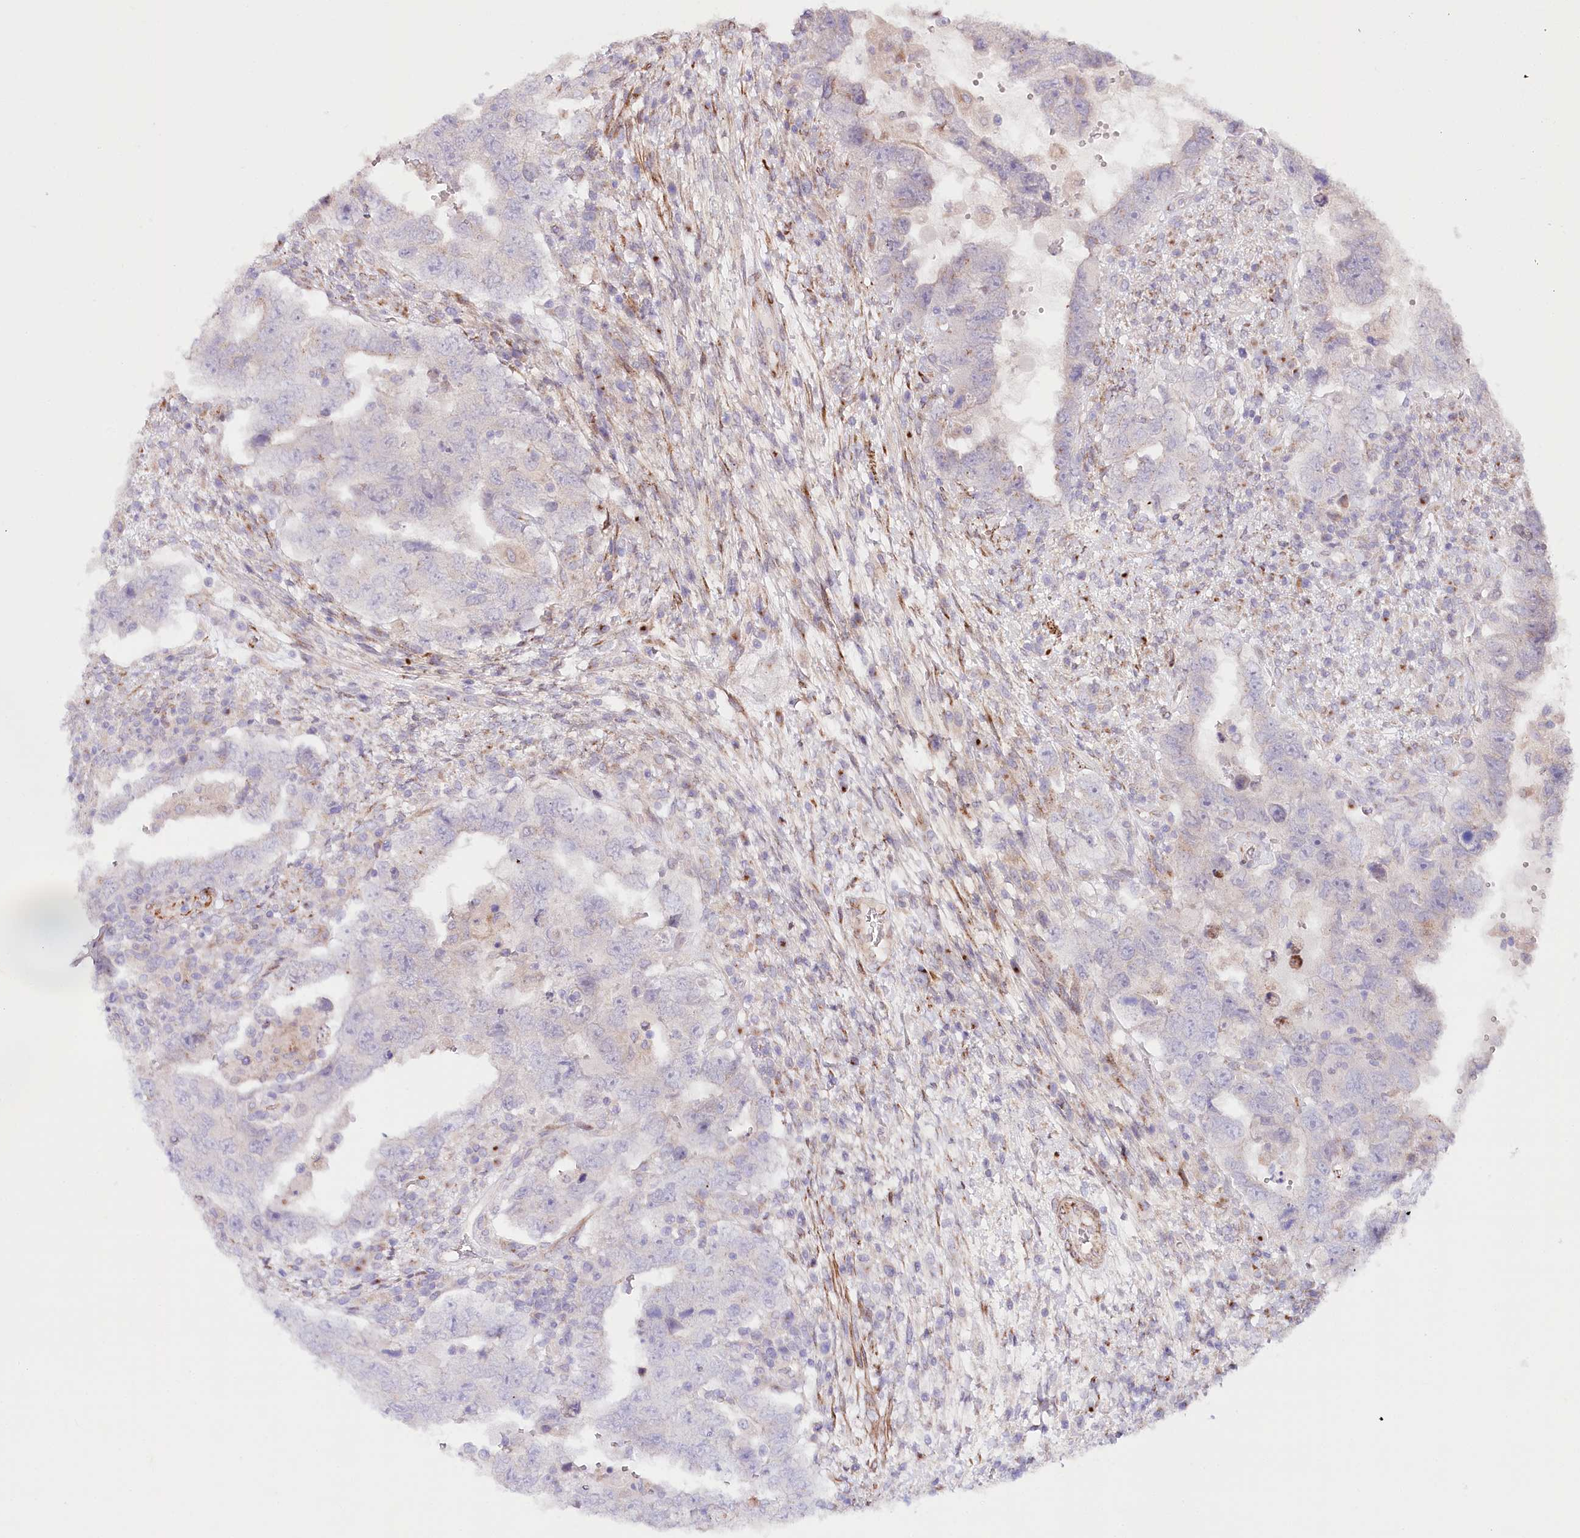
{"staining": {"intensity": "negative", "quantity": "none", "location": "none"}, "tissue": "testis cancer", "cell_type": "Tumor cells", "image_type": "cancer", "snomed": [{"axis": "morphology", "description": "Carcinoma, Embryonal, NOS"}, {"axis": "topography", "description": "Testis"}], "caption": "Image shows no protein positivity in tumor cells of embryonal carcinoma (testis) tissue.", "gene": "ABRAXAS2", "patient": {"sex": "male", "age": 26}}